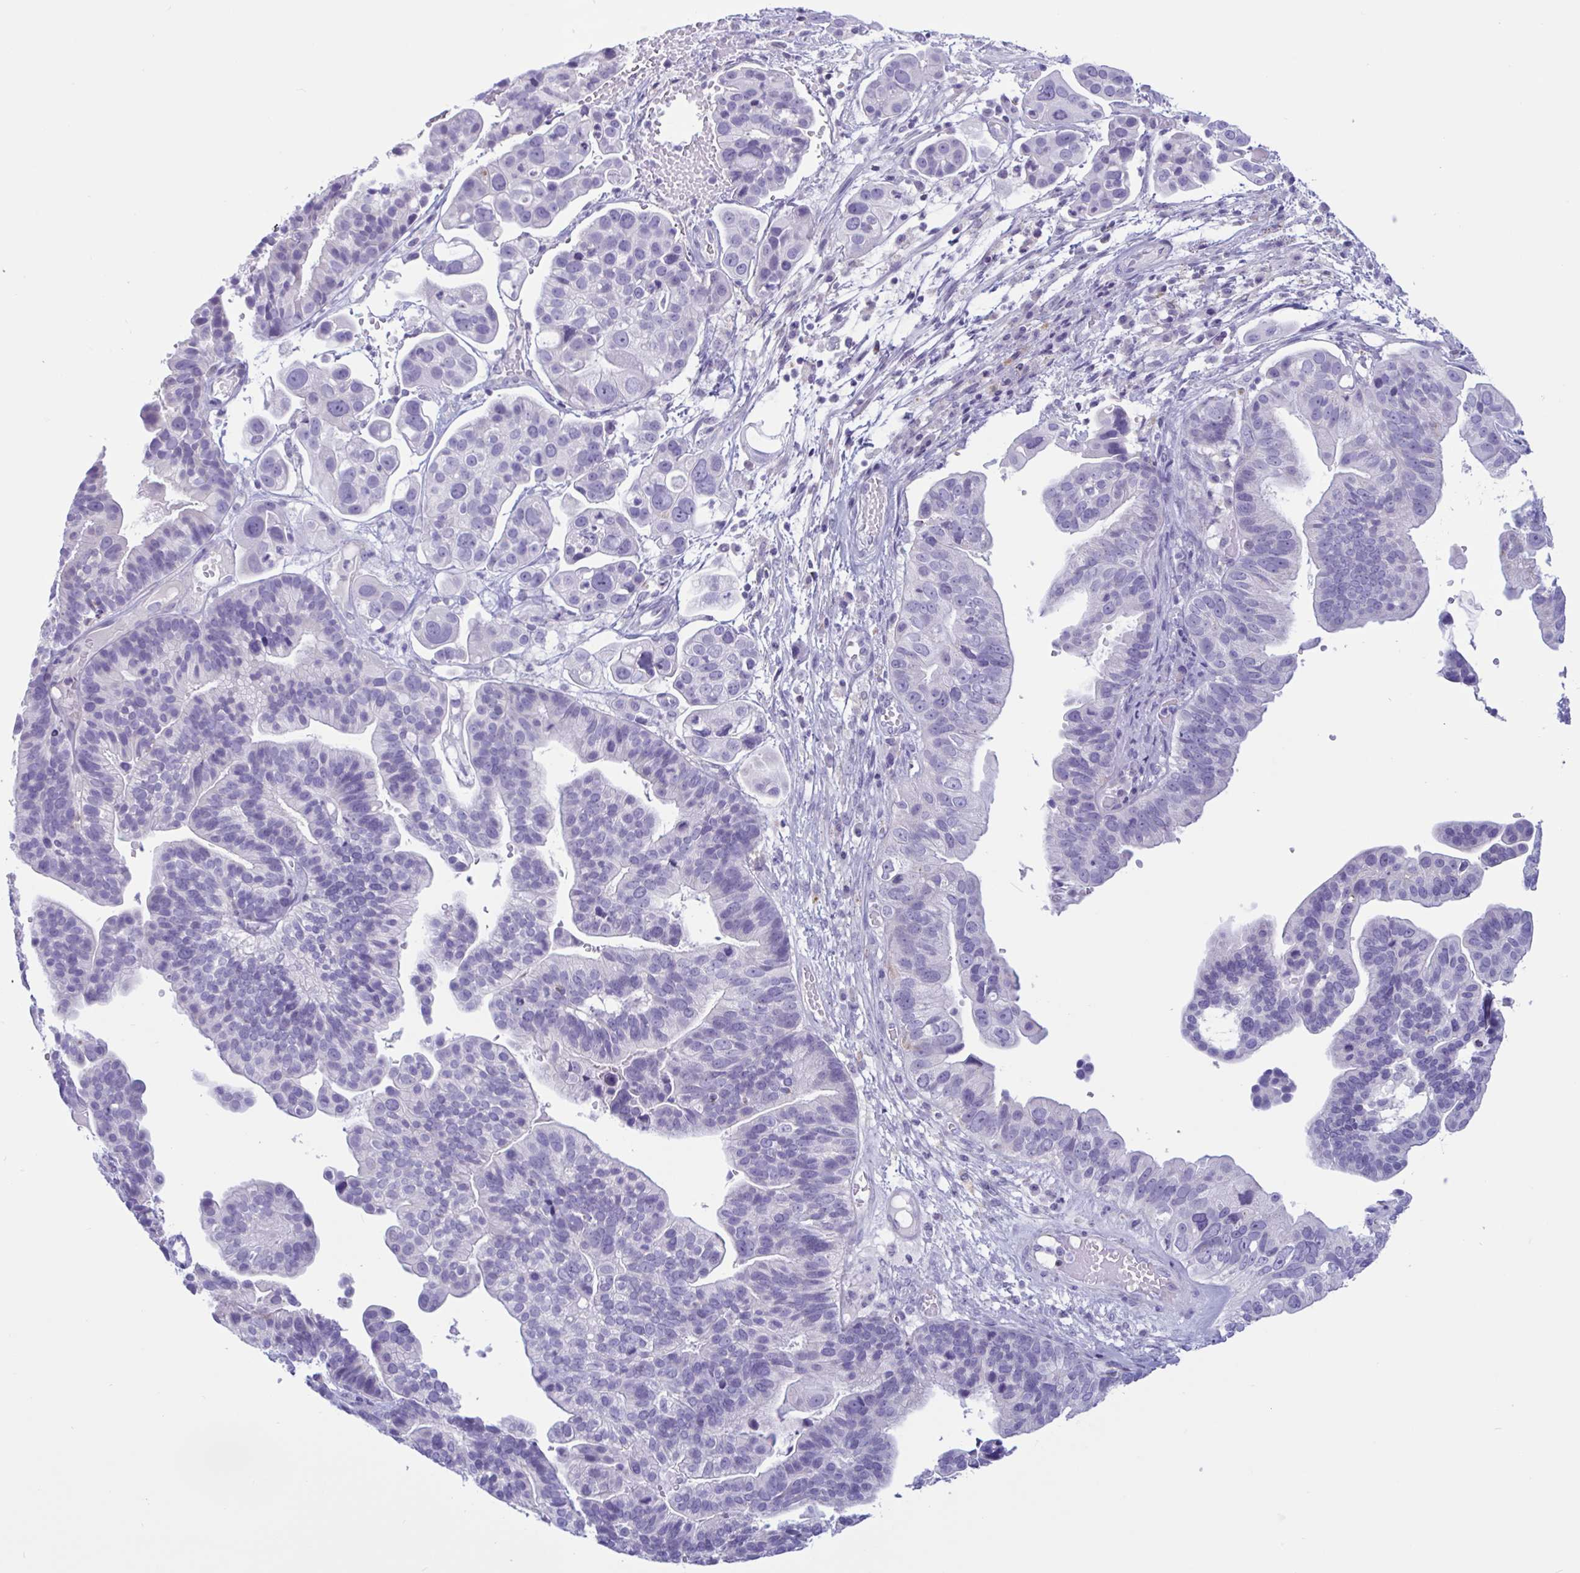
{"staining": {"intensity": "negative", "quantity": "none", "location": "none"}, "tissue": "ovarian cancer", "cell_type": "Tumor cells", "image_type": "cancer", "snomed": [{"axis": "morphology", "description": "Cystadenocarcinoma, serous, NOS"}, {"axis": "topography", "description": "Ovary"}], "caption": "The immunohistochemistry (IHC) photomicrograph has no significant staining in tumor cells of ovarian cancer tissue.", "gene": "XCL1", "patient": {"sex": "female", "age": 56}}